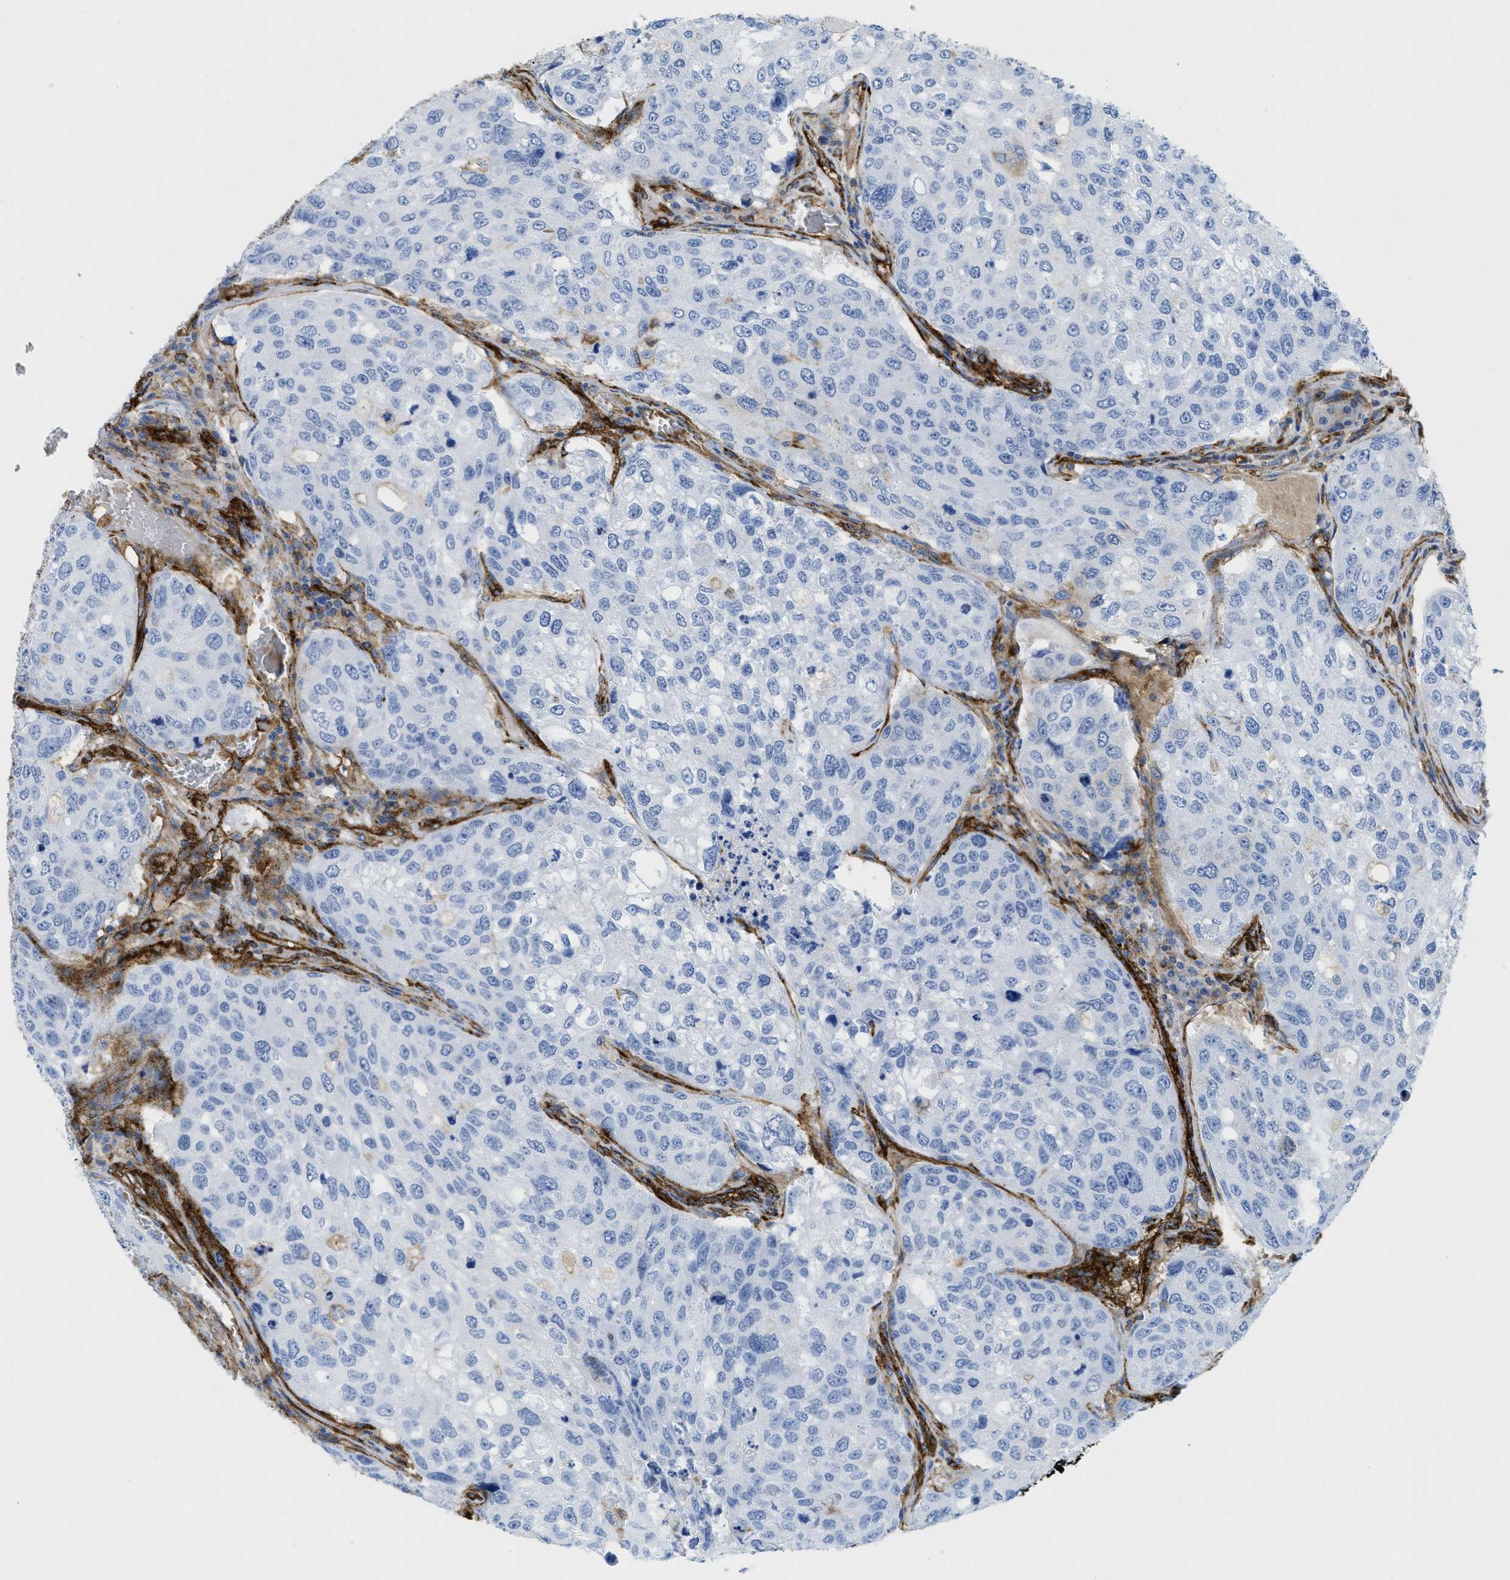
{"staining": {"intensity": "negative", "quantity": "none", "location": "none"}, "tissue": "urothelial cancer", "cell_type": "Tumor cells", "image_type": "cancer", "snomed": [{"axis": "morphology", "description": "Urothelial carcinoma, High grade"}, {"axis": "topography", "description": "Lymph node"}, {"axis": "topography", "description": "Urinary bladder"}], "caption": "IHC micrograph of urothelial carcinoma (high-grade) stained for a protein (brown), which reveals no staining in tumor cells. The staining is performed using DAB (3,3'-diaminobenzidine) brown chromogen with nuclei counter-stained in using hematoxylin.", "gene": "HIP1", "patient": {"sex": "male", "age": 51}}